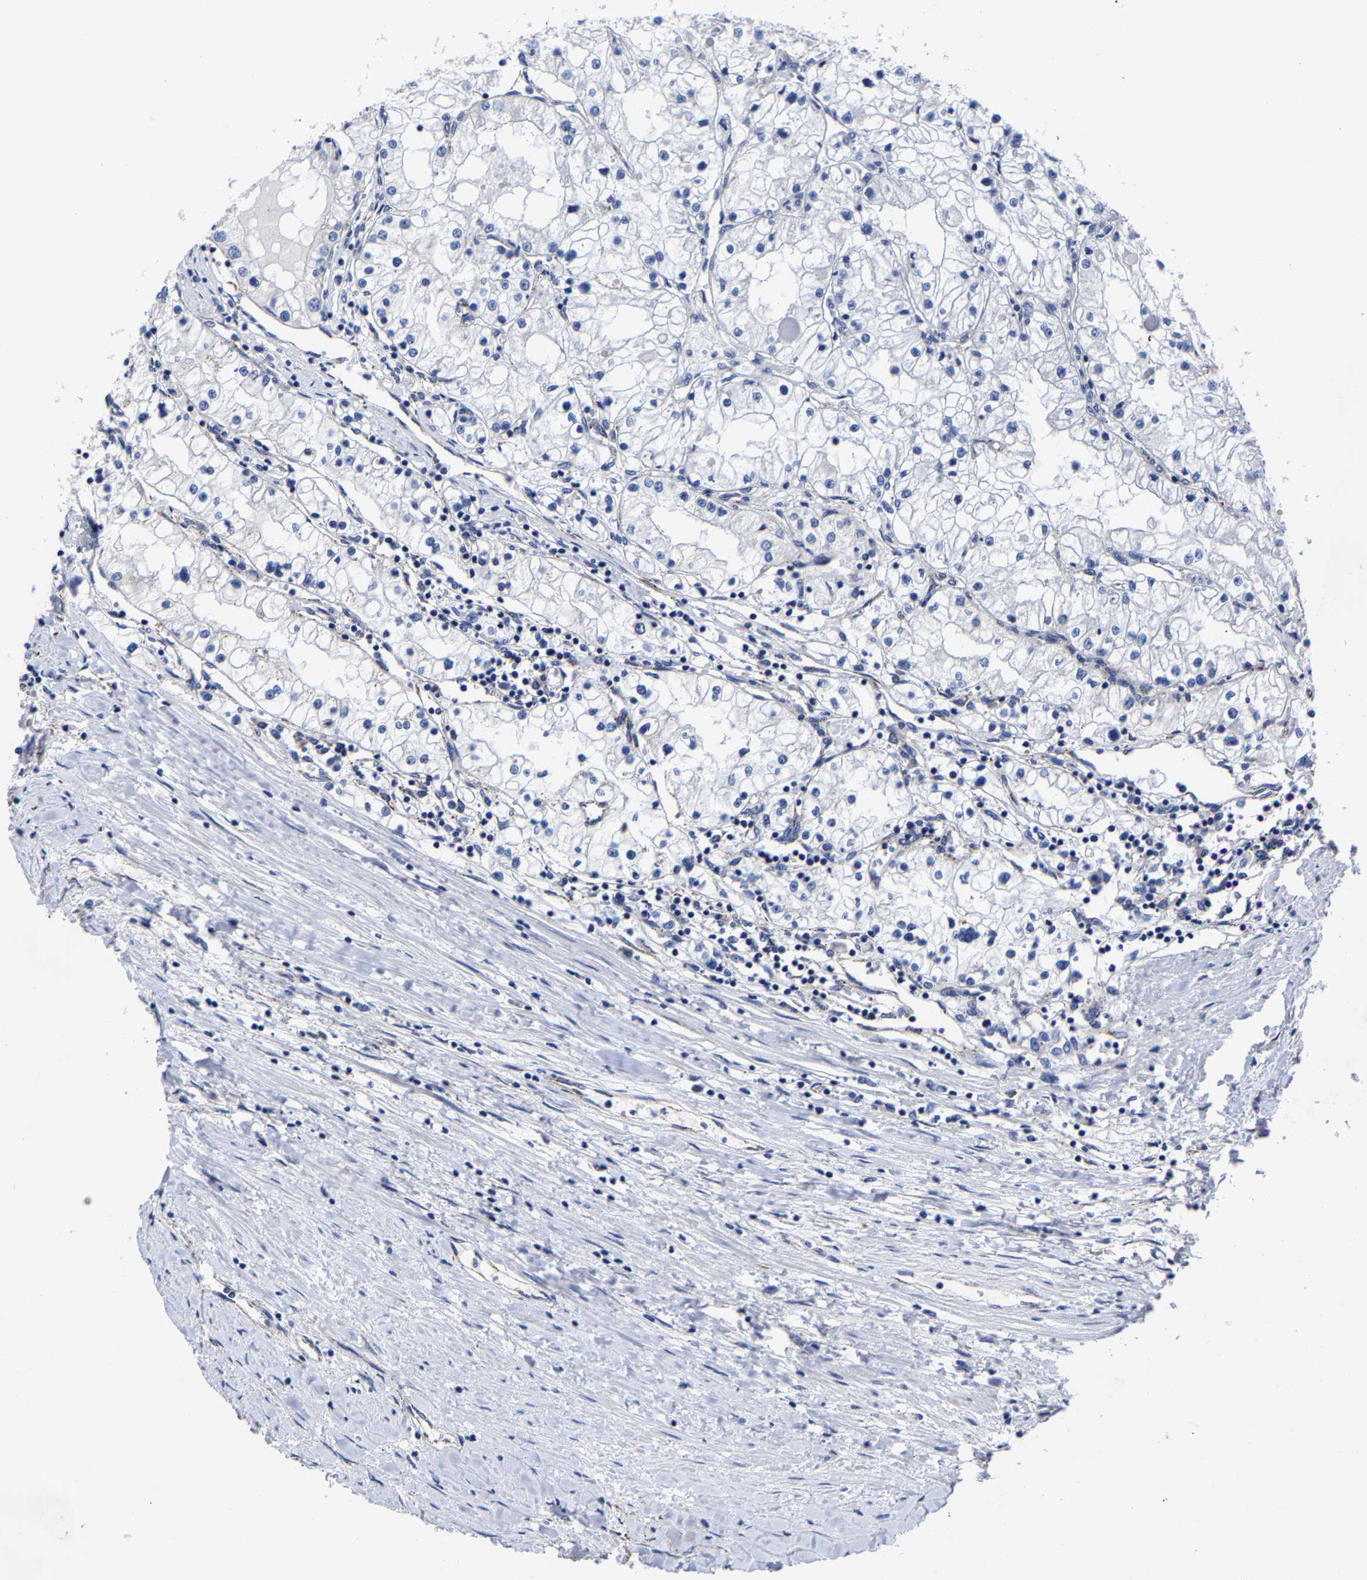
{"staining": {"intensity": "negative", "quantity": "none", "location": "none"}, "tissue": "renal cancer", "cell_type": "Tumor cells", "image_type": "cancer", "snomed": [{"axis": "morphology", "description": "Adenocarcinoma, NOS"}, {"axis": "topography", "description": "Kidney"}], "caption": "The photomicrograph demonstrates no significant positivity in tumor cells of renal adenocarcinoma.", "gene": "AASS", "patient": {"sex": "male", "age": 68}}